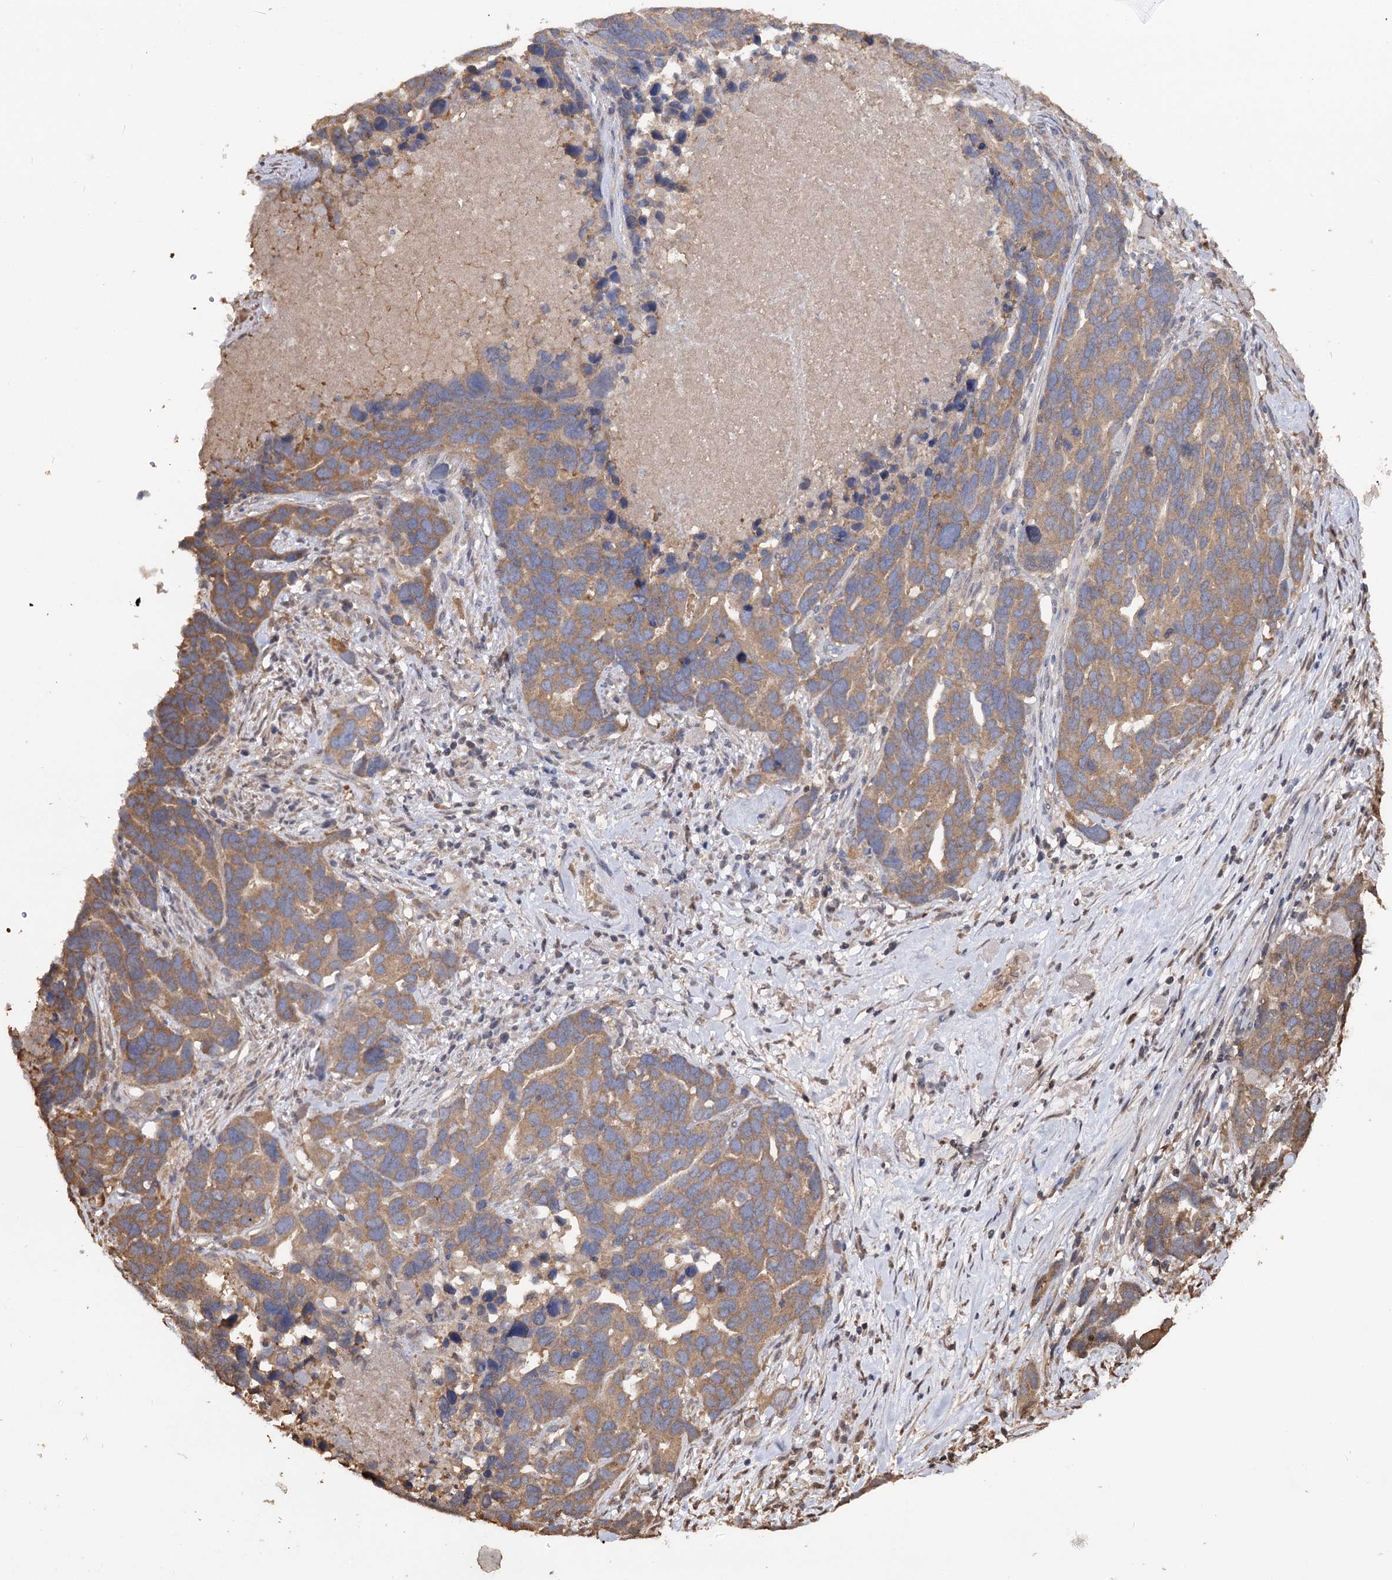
{"staining": {"intensity": "moderate", "quantity": ">75%", "location": "cytoplasmic/membranous"}, "tissue": "ovarian cancer", "cell_type": "Tumor cells", "image_type": "cancer", "snomed": [{"axis": "morphology", "description": "Cystadenocarcinoma, serous, NOS"}, {"axis": "topography", "description": "Ovary"}], "caption": "A high-resolution micrograph shows immunohistochemistry (IHC) staining of serous cystadenocarcinoma (ovarian), which exhibits moderate cytoplasmic/membranous staining in about >75% of tumor cells.", "gene": "ARL13A", "patient": {"sex": "female", "age": 54}}